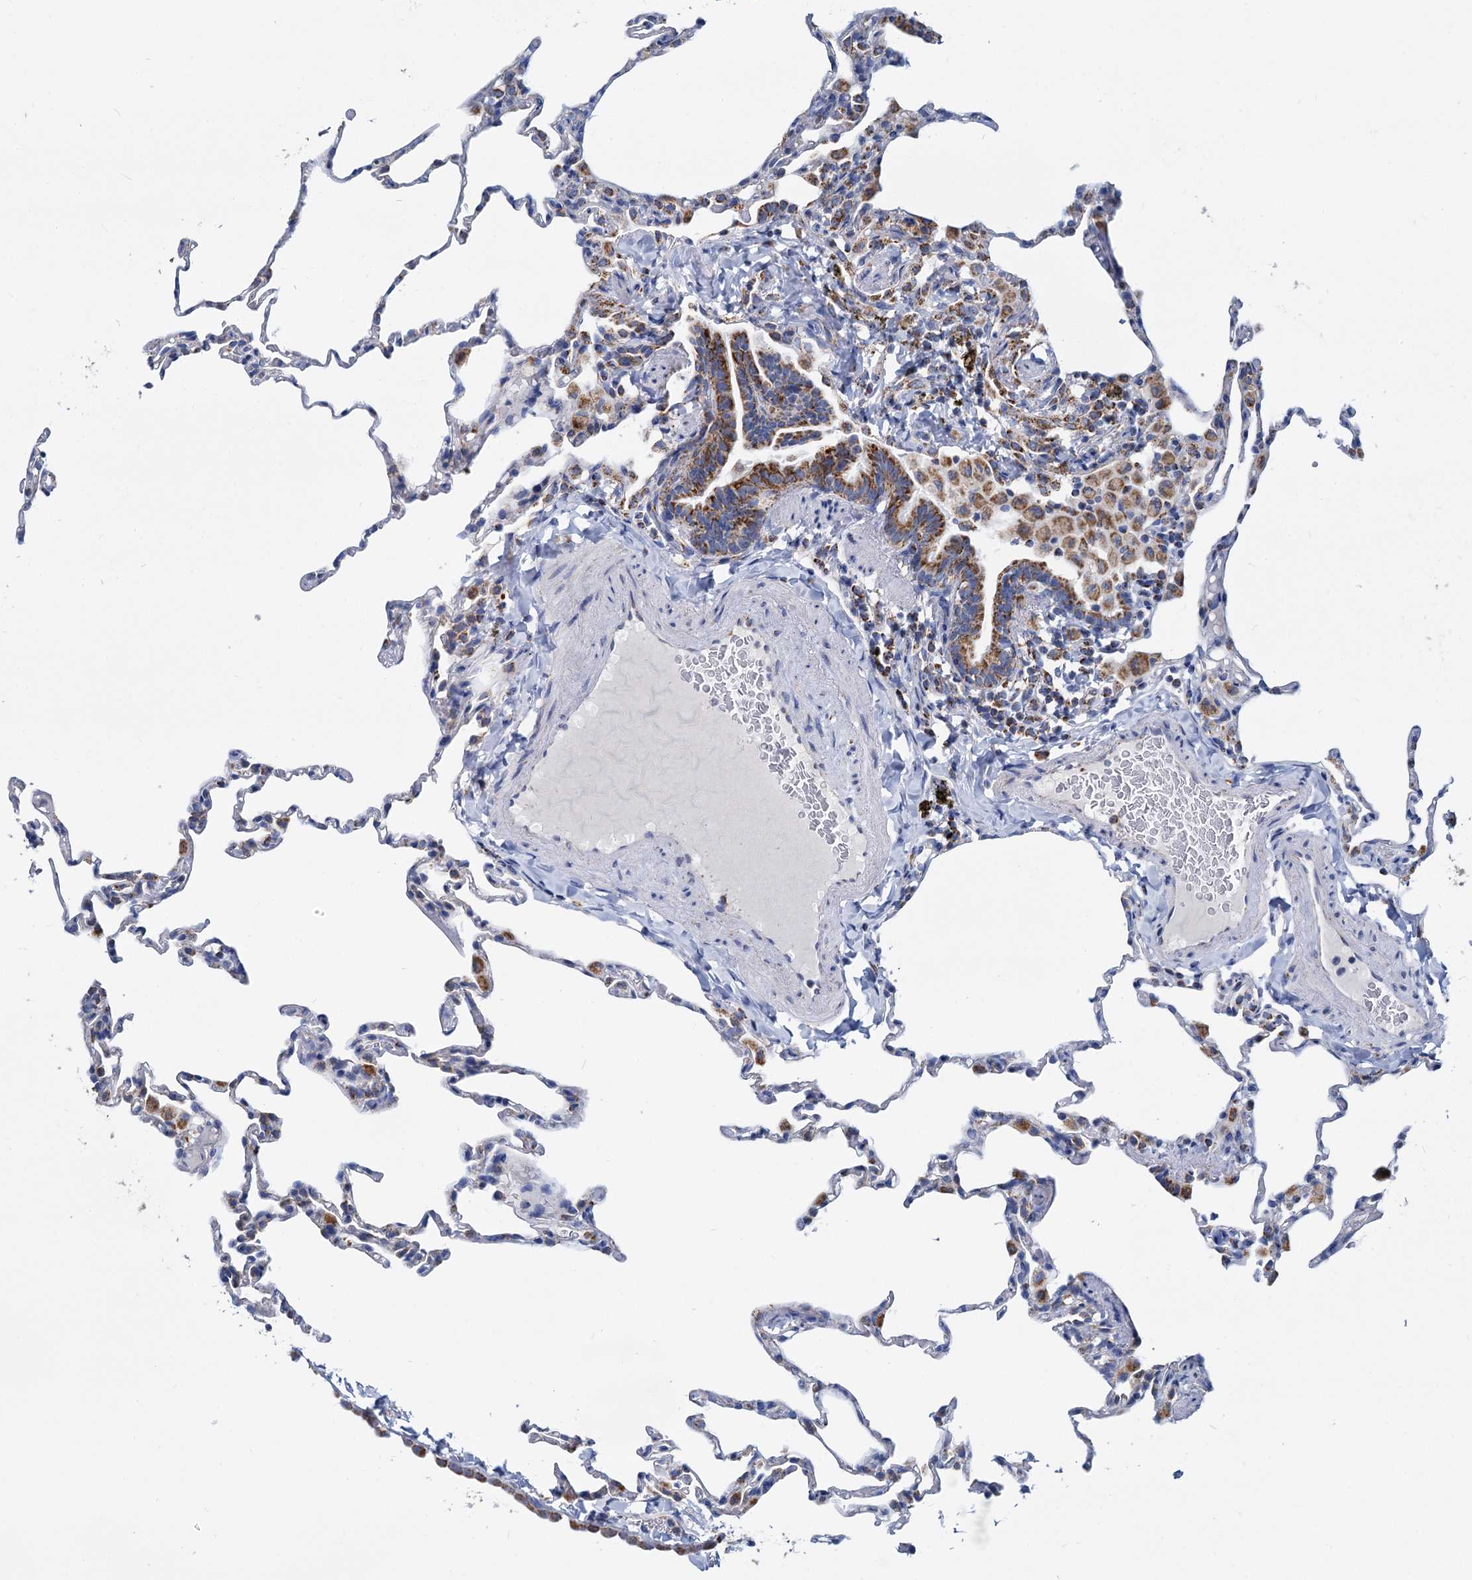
{"staining": {"intensity": "strong", "quantity": "25%-75%", "location": "cytoplasmic/membranous"}, "tissue": "lung", "cell_type": "Alveolar cells", "image_type": "normal", "snomed": [{"axis": "morphology", "description": "Normal tissue, NOS"}, {"axis": "topography", "description": "Lung"}], "caption": "Immunohistochemistry (DAB (3,3'-diaminobenzidine)) staining of benign lung demonstrates strong cytoplasmic/membranous protein positivity in approximately 25%-75% of alveolar cells.", "gene": "CCP110", "patient": {"sex": "male", "age": 20}}